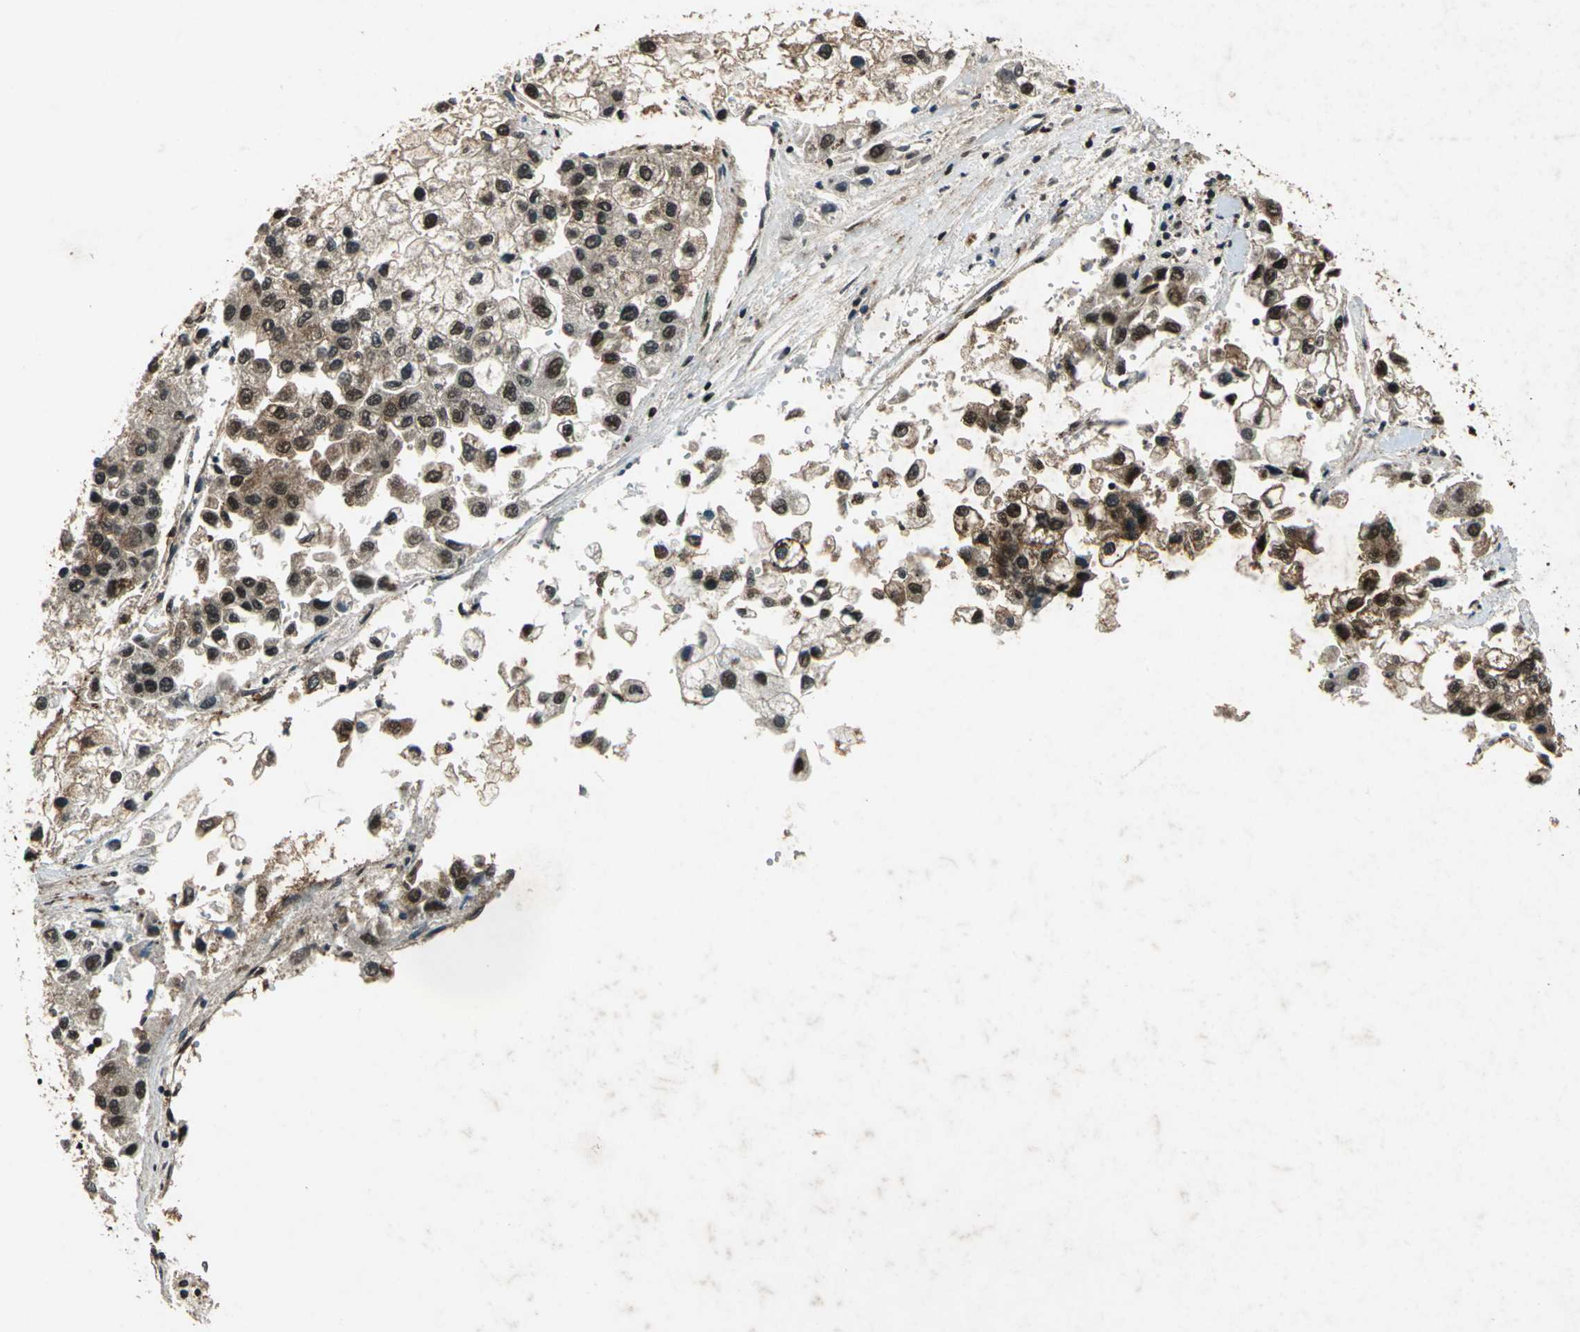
{"staining": {"intensity": "strong", "quantity": ">75%", "location": "cytoplasmic/membranous,nuclear"}, "tissue": "liver cancer", "cell_type": "Tumor cells", "image_type": "cancer", "snomed": [{"axis": "morphology", "description": "Carcinoma, Hepatocellular, NOS"}, {"axis": "topography", "description": "Liver"}], "caption": "Human liver cancer stained with a brown dye demonstrates strong cytoplasmic/membranous and nuclear positive staining in about >75% of tumor cells.", "gene": "ANP32A", "patient": {"sex": "female", "age": 66}}